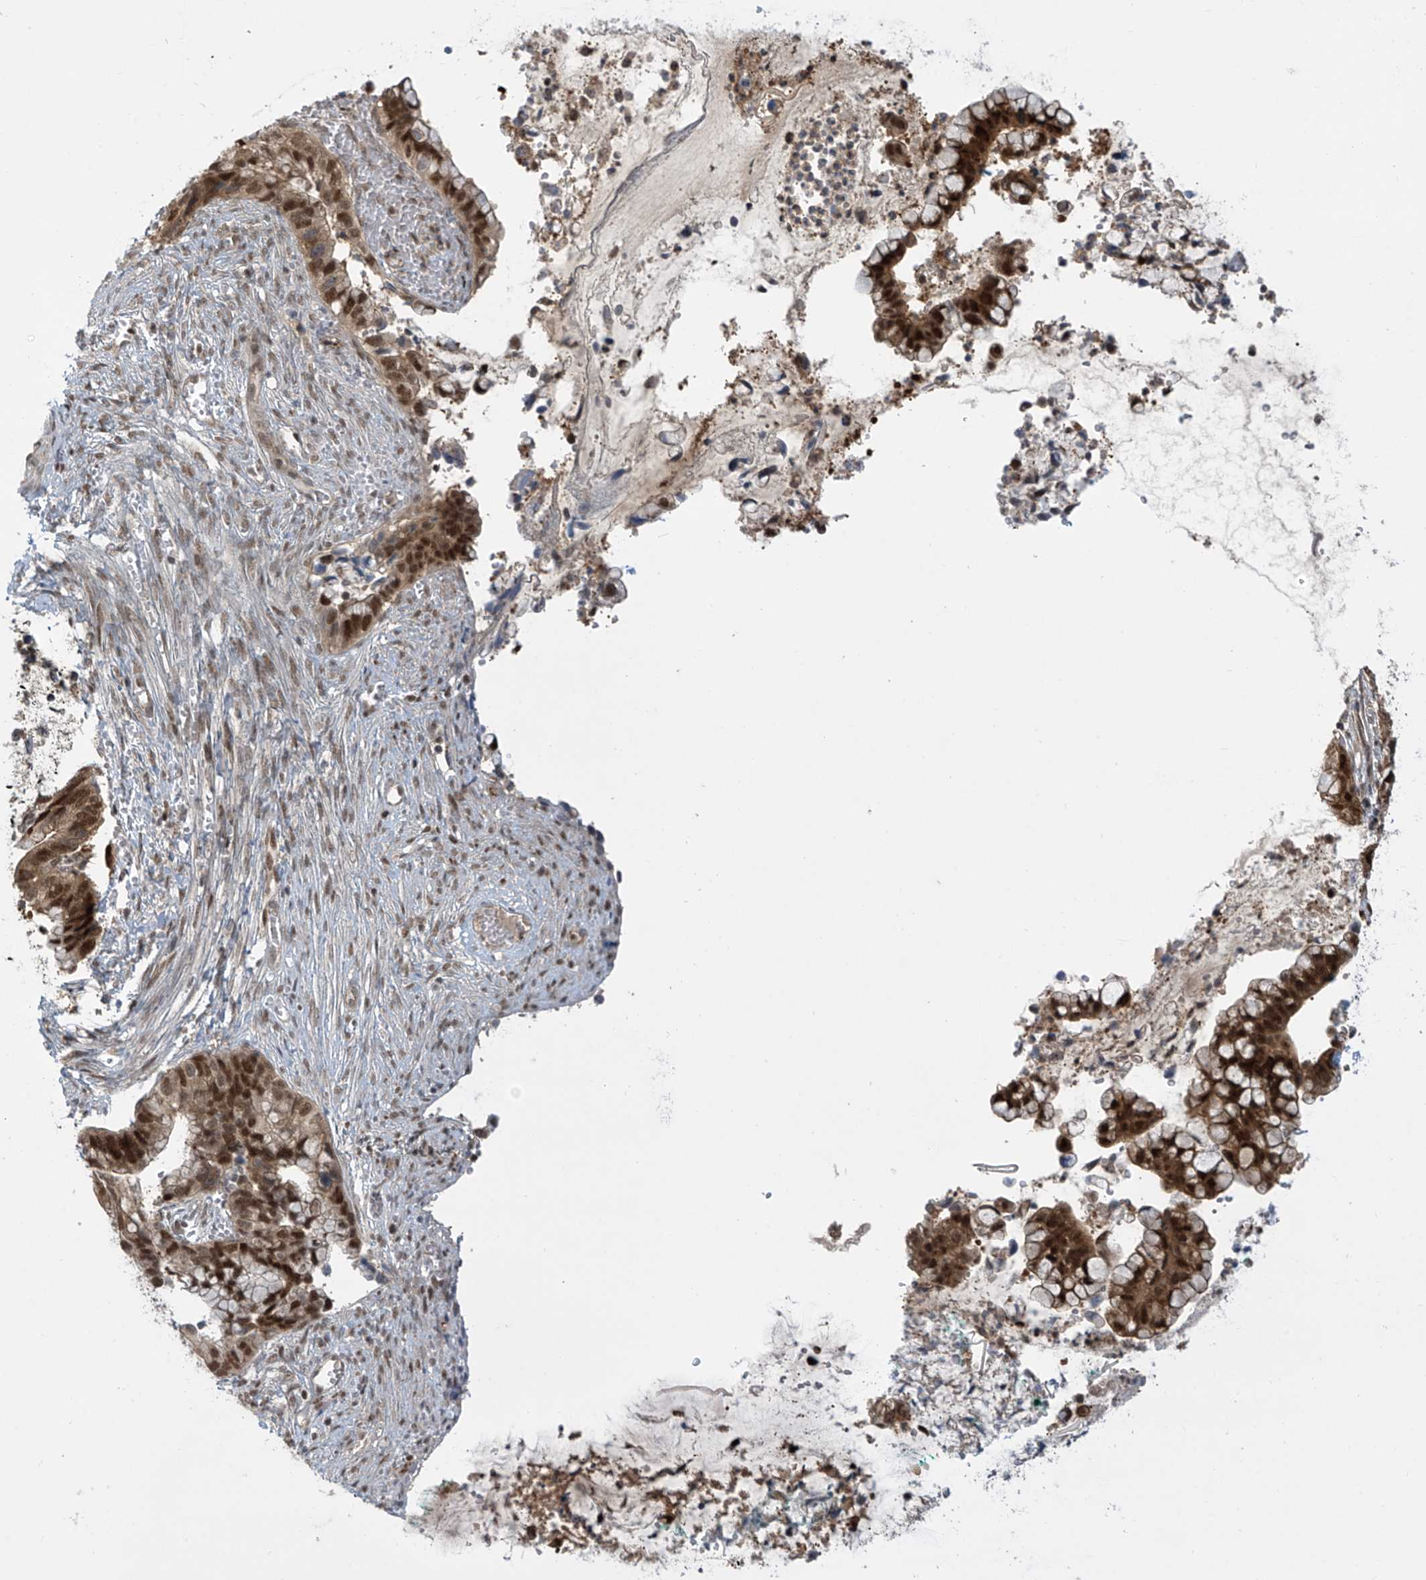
{"staining": {"intensity": "strong", "quantity": ">75%", "location": "nuclear"}, "tissue": "cervical cancer", "cell_type": "Tumor cells", "image_type": "cancer", "snomed": [{"axis": "morphology", "description": "Adenocarcinoma, NOS"}, {"axis": "topography", "description": "Cervix"}], "caption": "The micrograph demonstrates immunohistochemical staining of cervical cancer. There is strong nuclear staining is identified in approximately >75% of tumor cells. The staining is performed using DAB (3,3'-diaminobenzidine) brown chromogen to label protein expression. The nuclei are counter-stained blue using hematoxylin.", "gene": "LAGE3", "patient": {"sex": "female", "age": 44}}